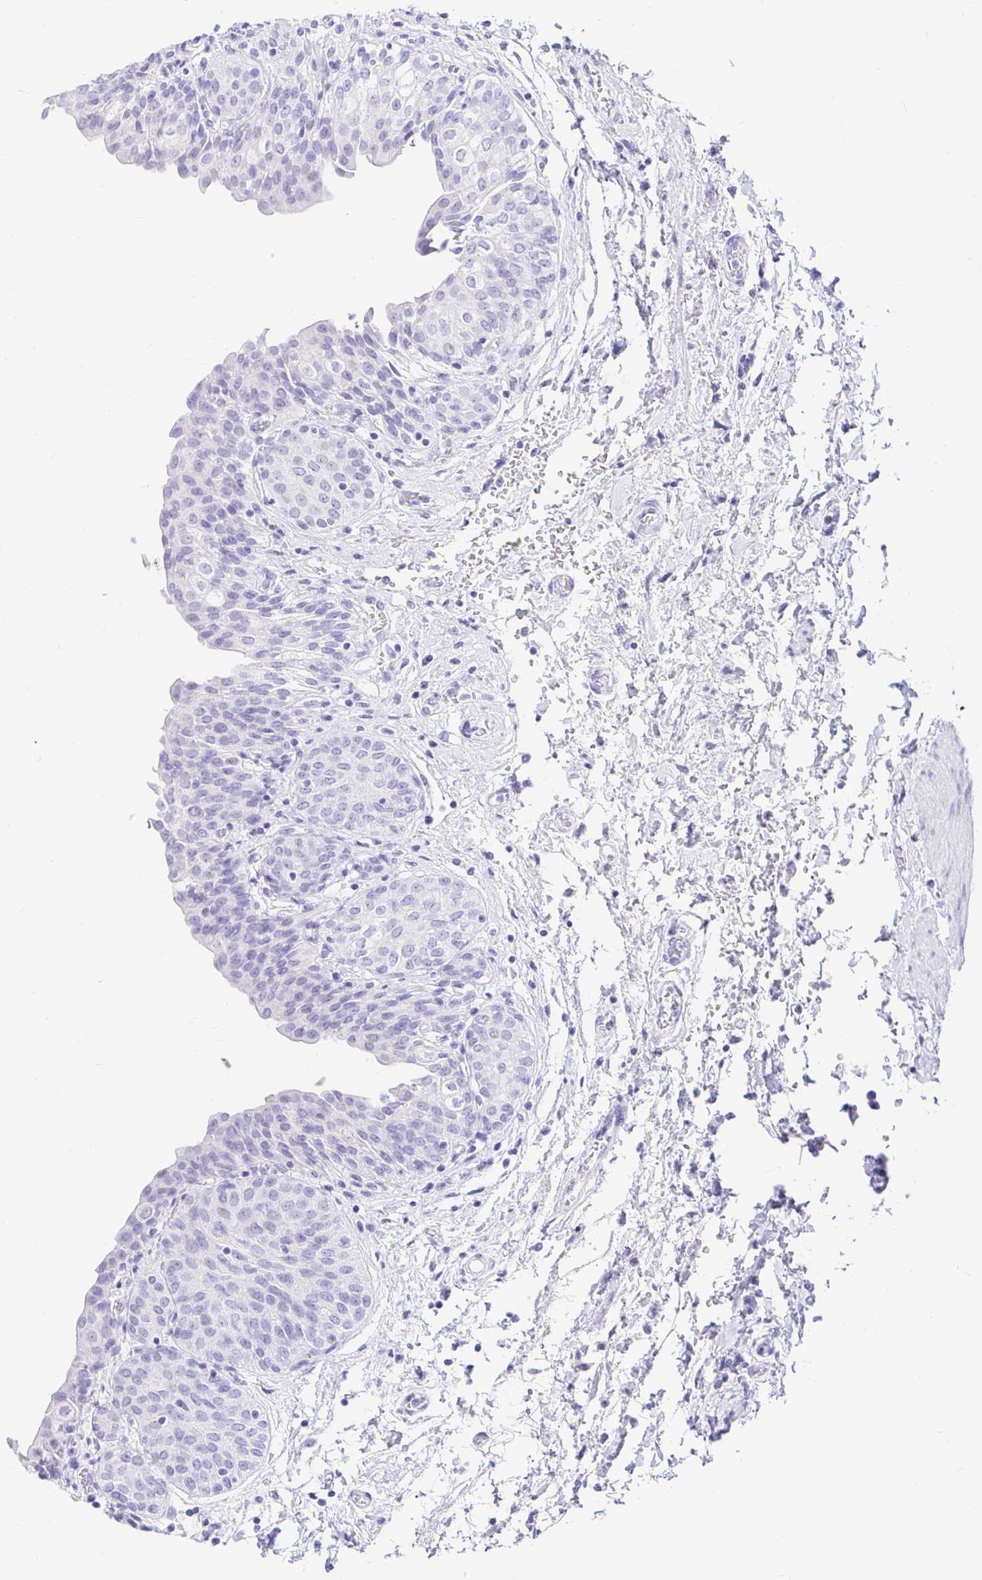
{"staining": {"intensity": "negative", "quantity": "none", "location": "none"}, "tissue": "urinary bladder", "cell_type": "Urothelial cells", "image_type": "normal", "snomed": [{"axis": "morphology", "description": "Normal tissue, NOS"}, {"axis": "topography", "description": "Urinary bladder"}], "caption": "The immunohistochemistry (IHC) image has no significant expression in urothelial cells of urinary bladder. The staining was performed using DAB (3,3'-diaminobenzidine) to visualize the protein expression in brown, while the nuclei were stained in blue with hematoxylin (Magnification: 20x).", "gene": "OR6T1", "patient": {"sex": "male", "age": 68}}